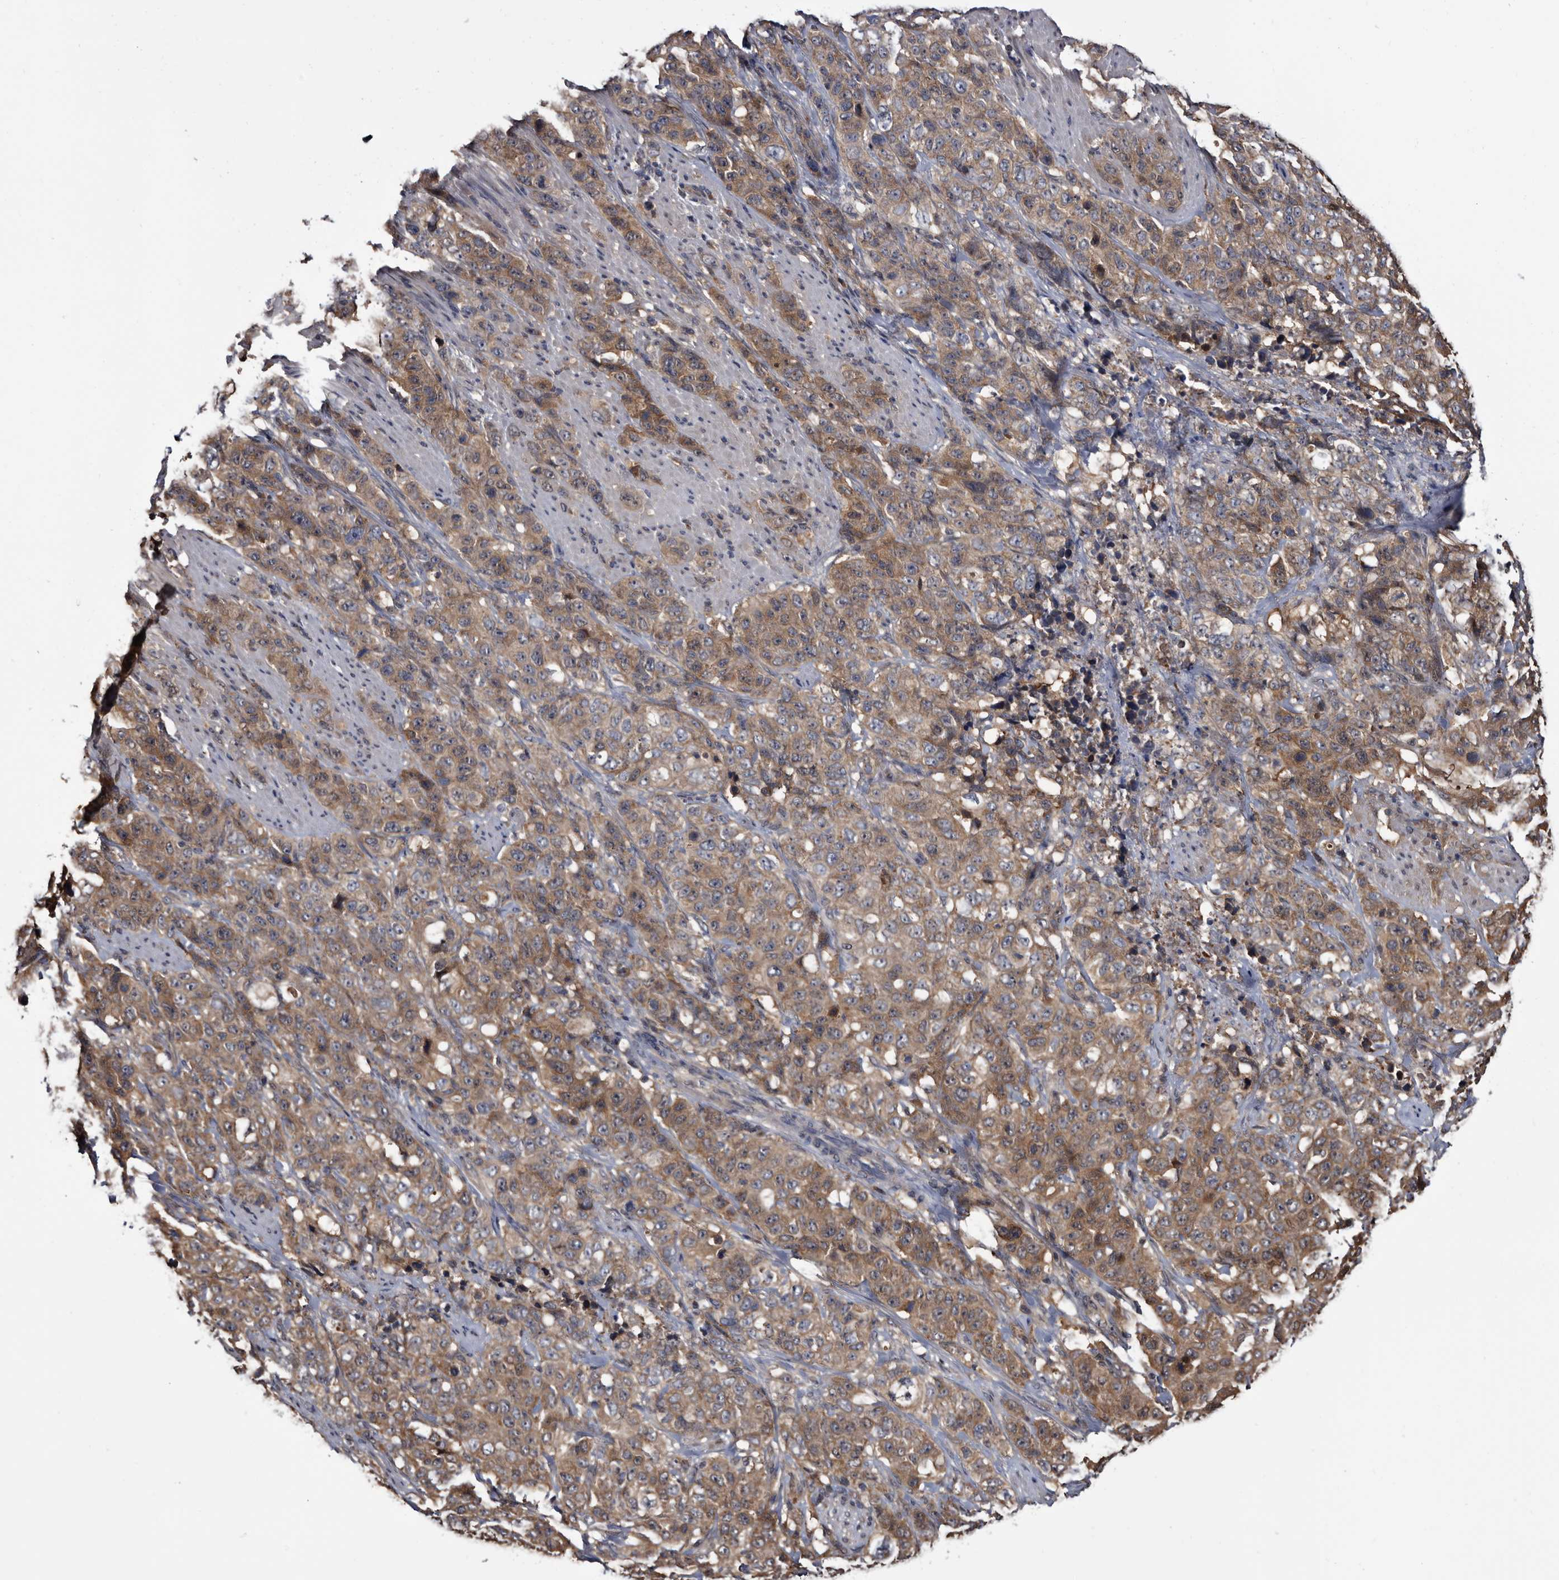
{"staining": {"intensity": "moderate", "quantity": ">75%", "location": "cytoplasmic/membranous"}, "tissue": "stomach cancer", "cell_type": "Tumor cells", "image_type": "cancer", "snomed": [{"axis": "morphology", "description": "Adenocarcinoma, NOS"}, {"axis": "topography", "description": "Stomach"}], "caption": "Immunohistochemical staining of human stomach cancer exhibits medium levels of moderate cytoplasmic/membranous protein staining in approximately >75% of tumor cells.", "gene": "TTI2", "patient": {"sex": "male", "age": 48}}